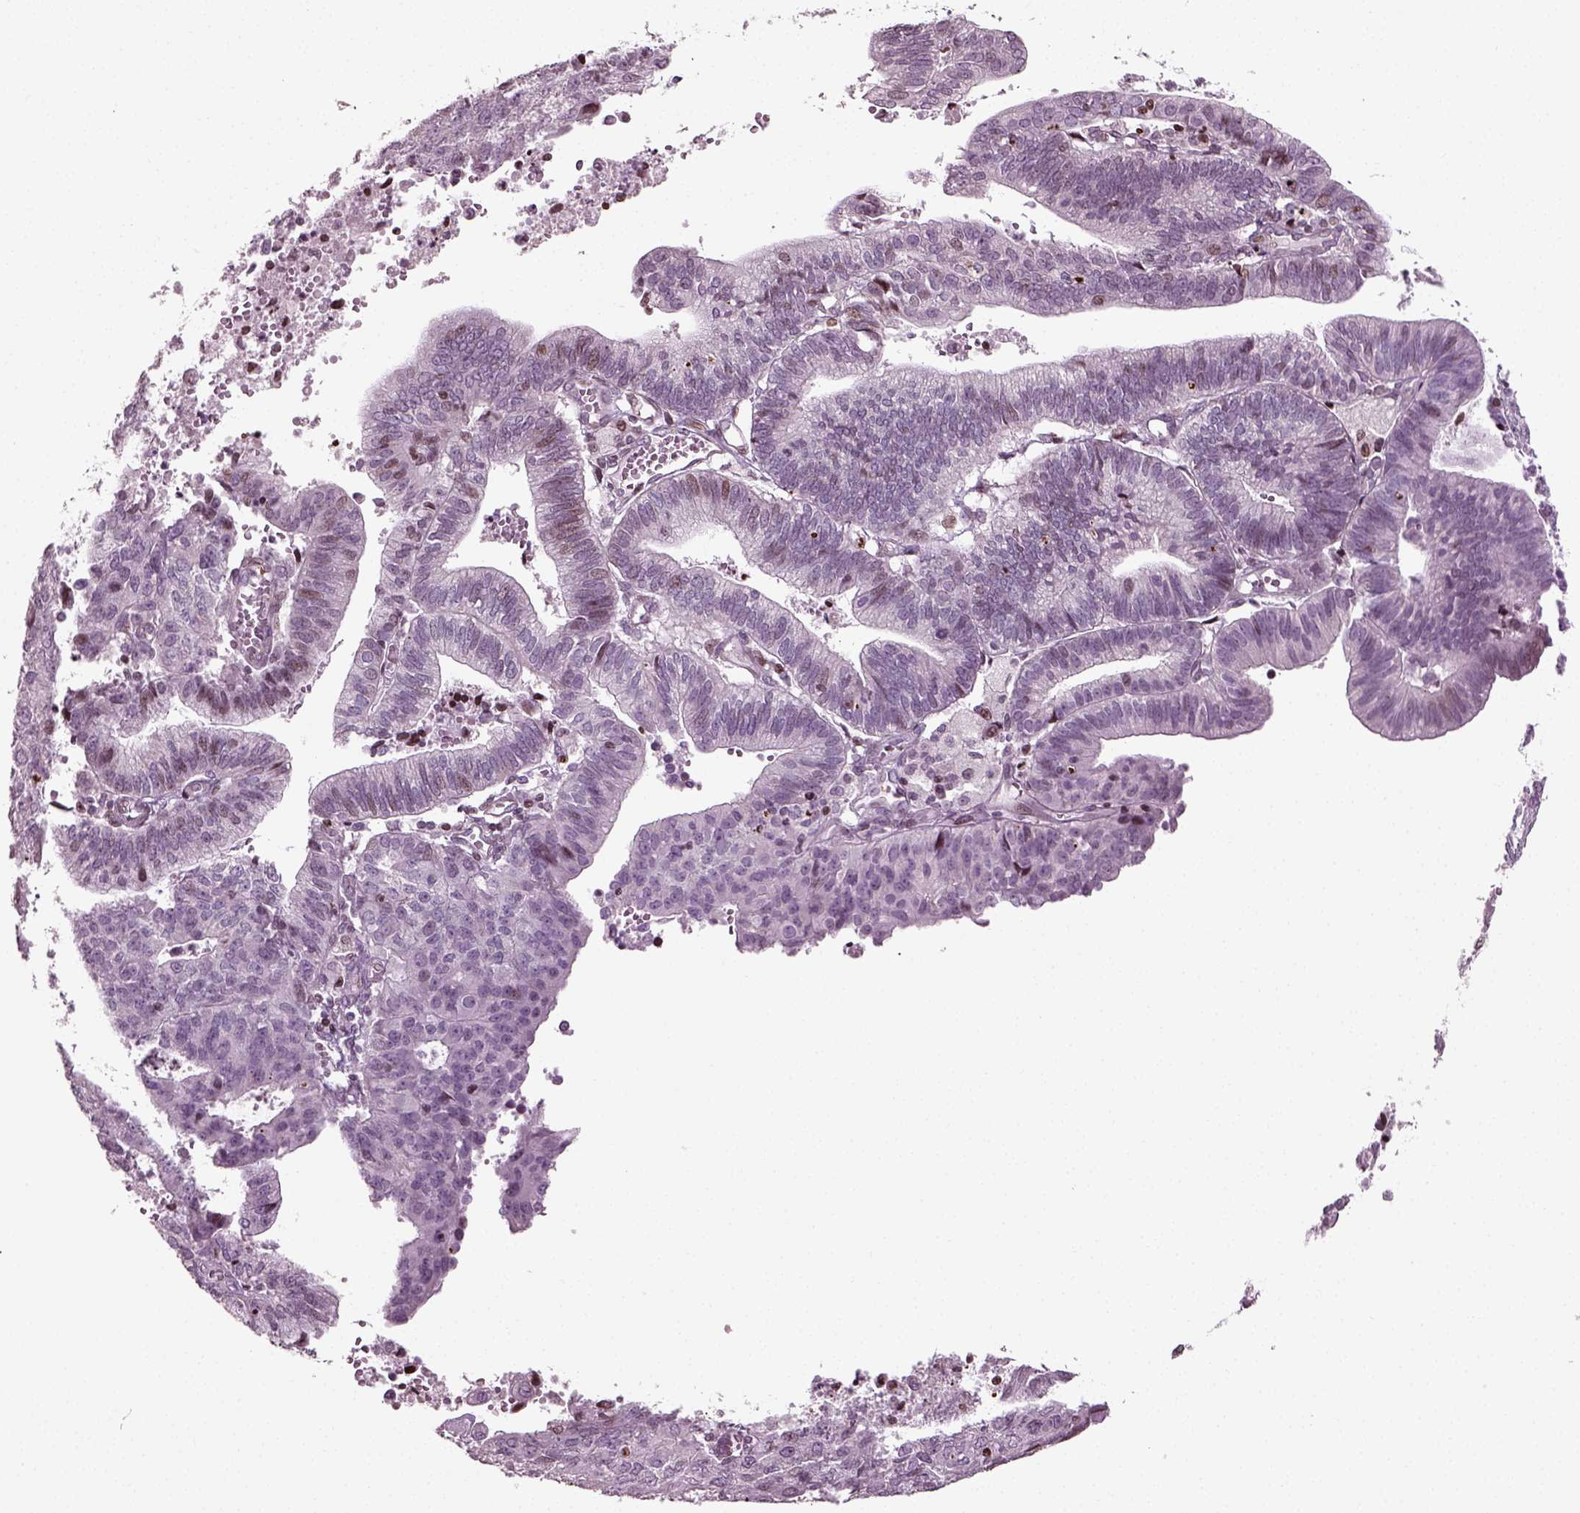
{"staining": {"intensity": "moderate", "quantity": "<25%", "location": "nuclear"}, "tissue": "endometrial cancer", "cell_type": "Tumor cells", "image_type": "cancer", "snomed": [{"axis": "morphology", "description": "Adenocarcinoma, NOS"}, {"axis": "topography", "description": "Endometrium"}], "caption": "There is low levels of moderate nuclear staining in tumor cells of endometrial cancer (adenocarcinoma), as demonstrated by immunohistochemical staining (brown color).", "gene": "HEYL", "patient": {"sex": "female", "age": 82}}